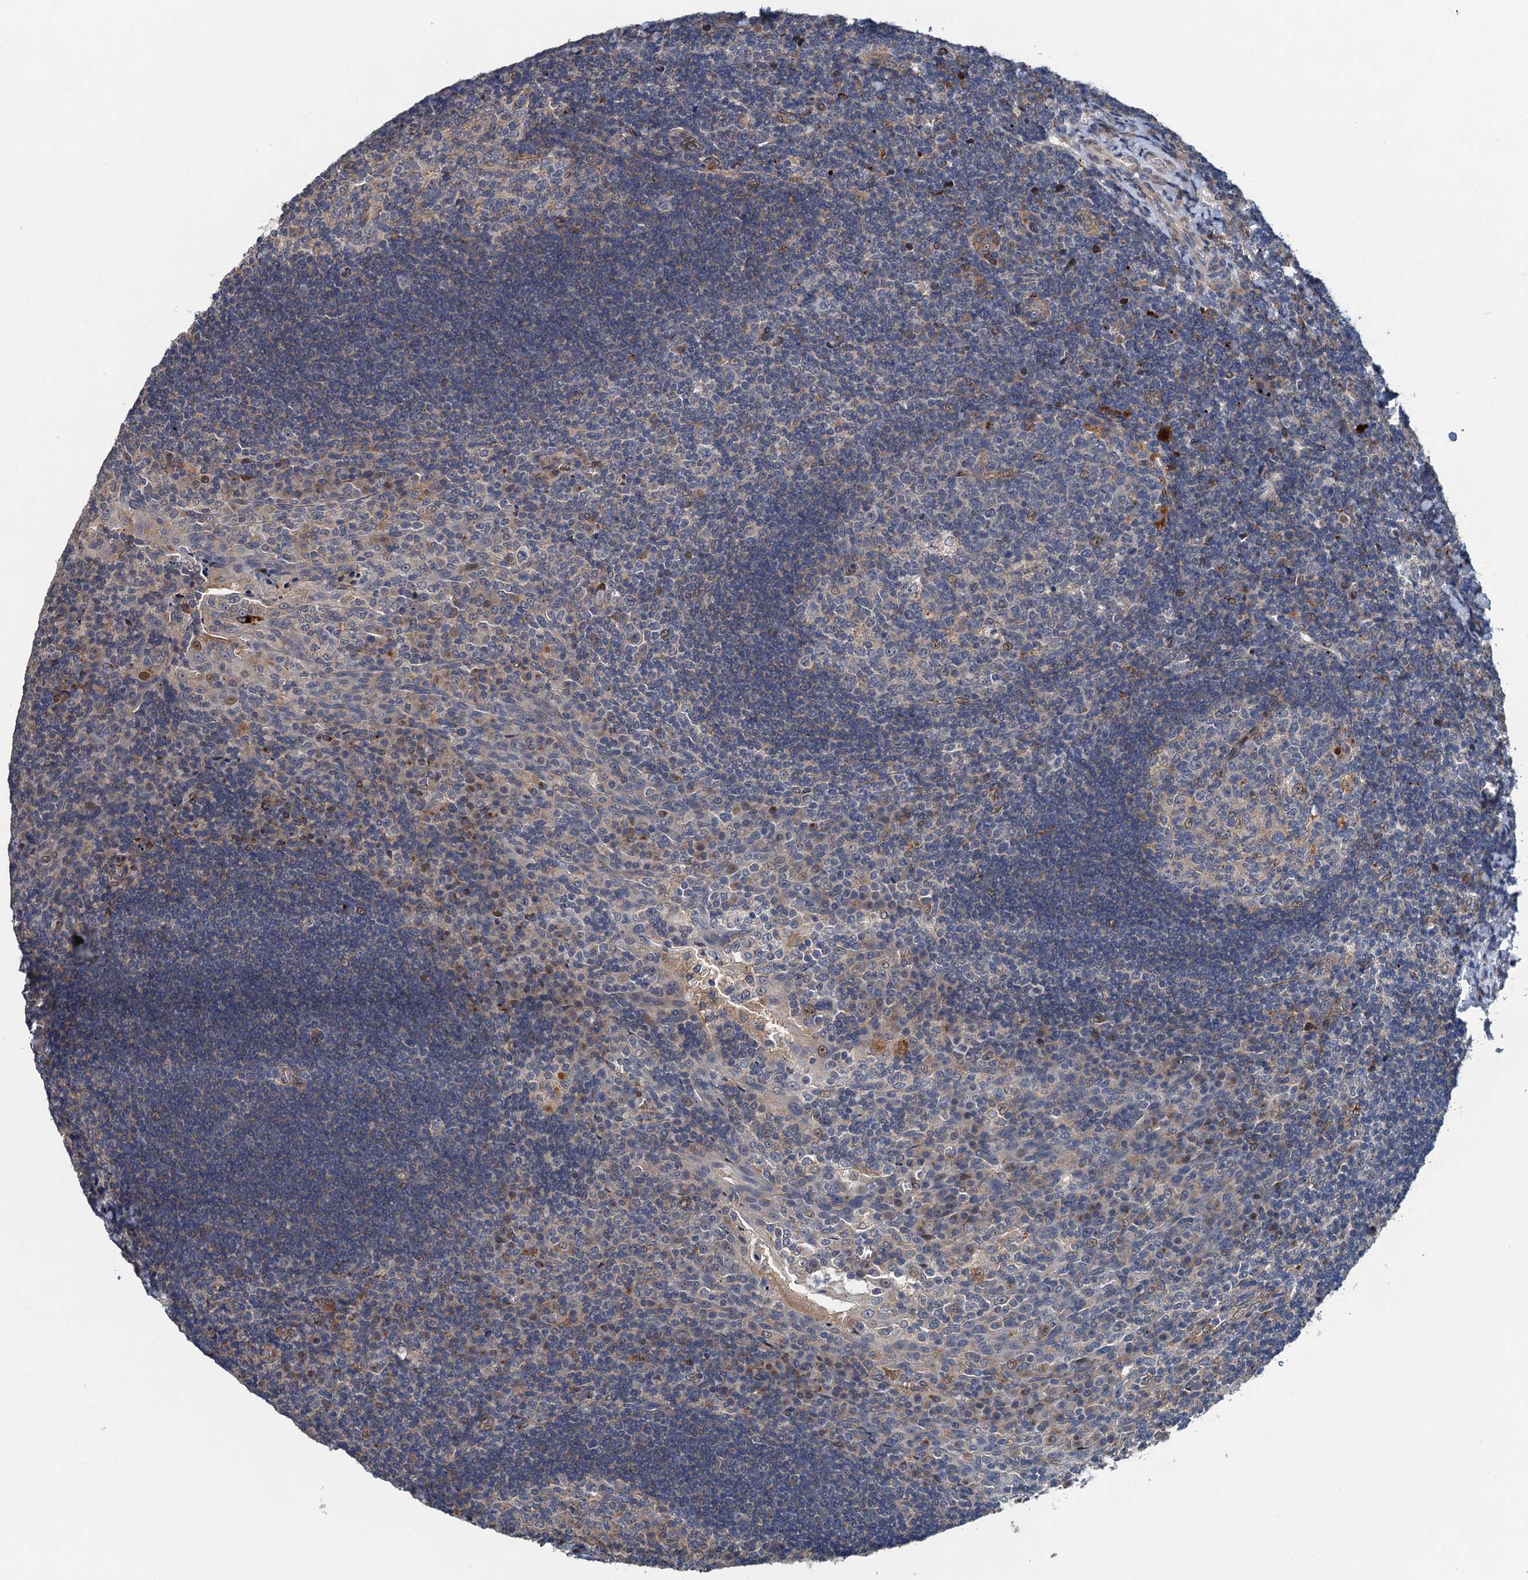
{"staining": {"intensity": "negative", "quantity": "none", "location": "none"}, "tissue": "tonsil", "cell_type": "Germinal center cells", "image_type": "normal", "snomed": [{"axis": "morphology", "description": "Normal tissue, NOS"}, {"axis": "topography", "description": "Tonsil"}], "caption": "DAB (3,3'-diaminobenzidine) immunohistochemical staining of normal tonsil shows no significant staining in germinal center cells.", "gene": "NBEA", "patient": {"sex": "male", "age": 17}}